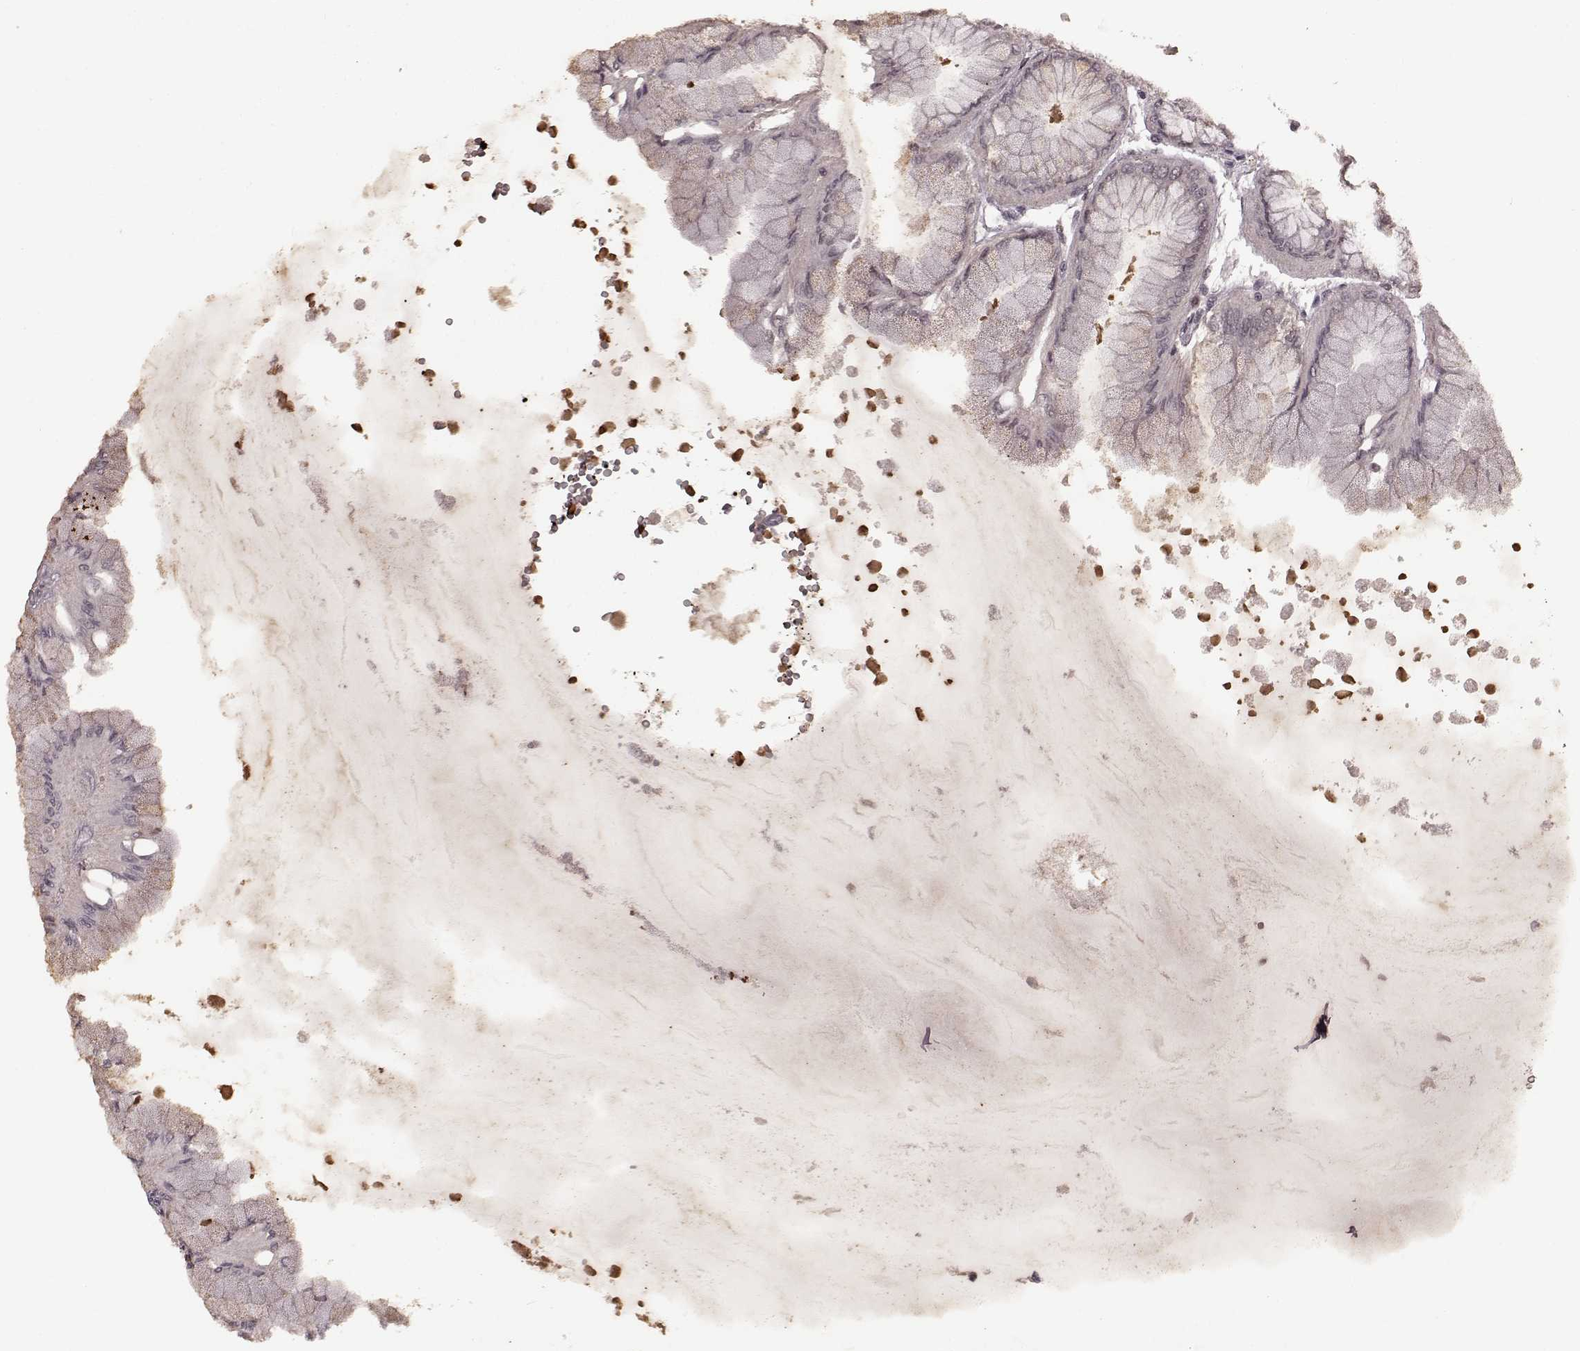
{"staining": {"intensity": "strong", "quantity": "<25%", "location": "cytoplasmic/membranous"}, "tissue": "stomach", "cell_type": "Glandular cells", "image_type": "normal", "snomed": [{"axis": "morphology", "description": "Normal tissue, NOS"}, {"axis": "topography", "description": "Stomach, upper"}], "caption": "Stomach stained with DAB IHC shows medium levels of strong cytoplasmic/membranous positivity in approximately <25% of glandular cells.", "gene": "PLCB4", "patient": {"sex": "male", "age": 60}}